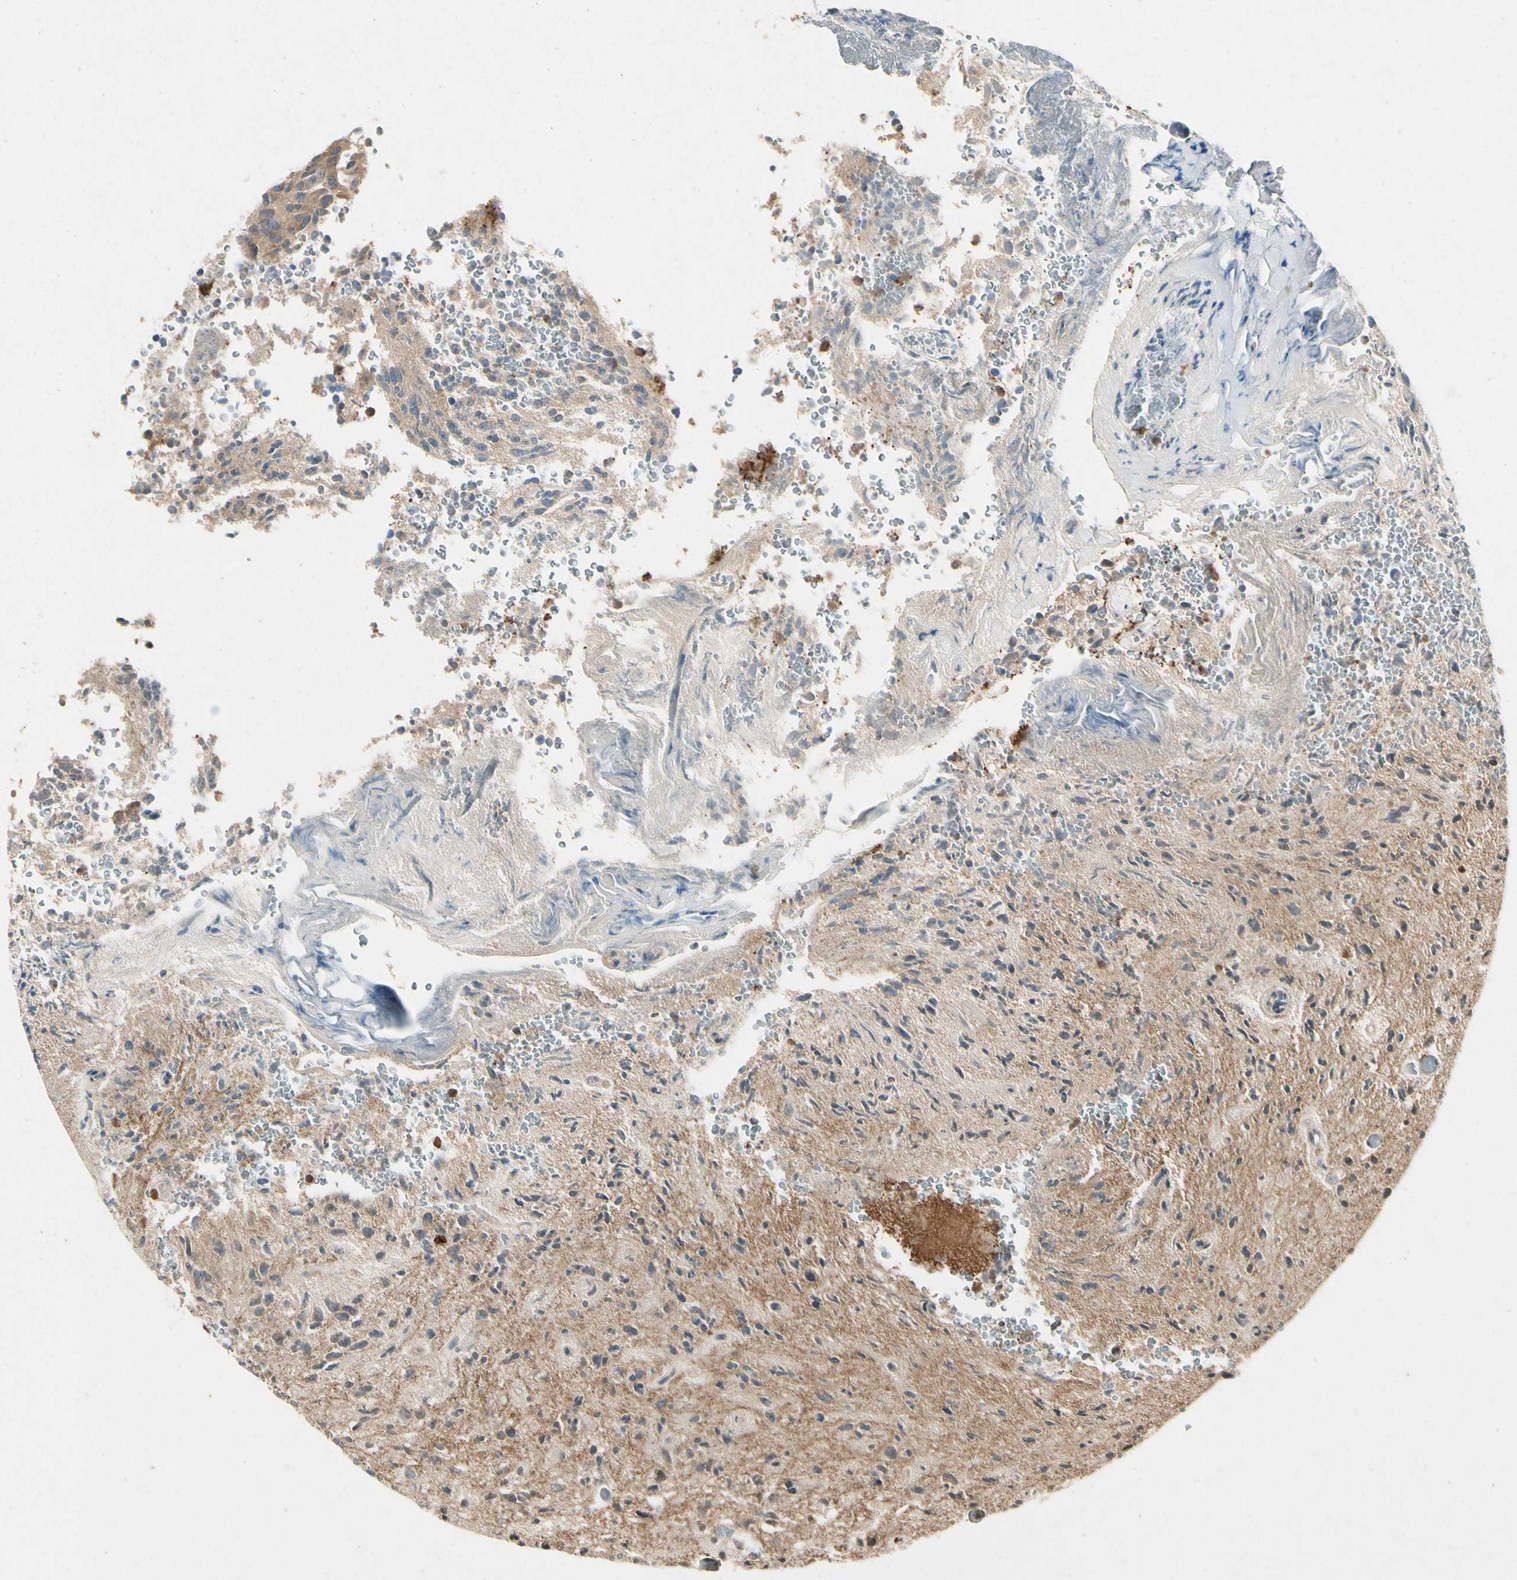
{"staining": {"intensity": "moderate", "quantity": "<25%", "location": "cytoplasmic/membranous,nuclear"}, "tissue": "glioma", "cell_type": "Tumor cells", "image_type": "cancer", "snomed": [{"axis": "morphology", "description": "Glioma, malignant, High grade"}, {"axis": "topography", "description": "pancreas cauda"}], "caption": "Glioma stained with DAB immunohistochemistry (IHC) displays low levels of moderate cytoplasmic/membranous and nuclear expression in approximately <25% of tumor cells. (brown staining indicates protein expression, while blue staining denotes nuclei).", "gene": "YWHAQ", "patient": {"sex": "male", "age": 60}}